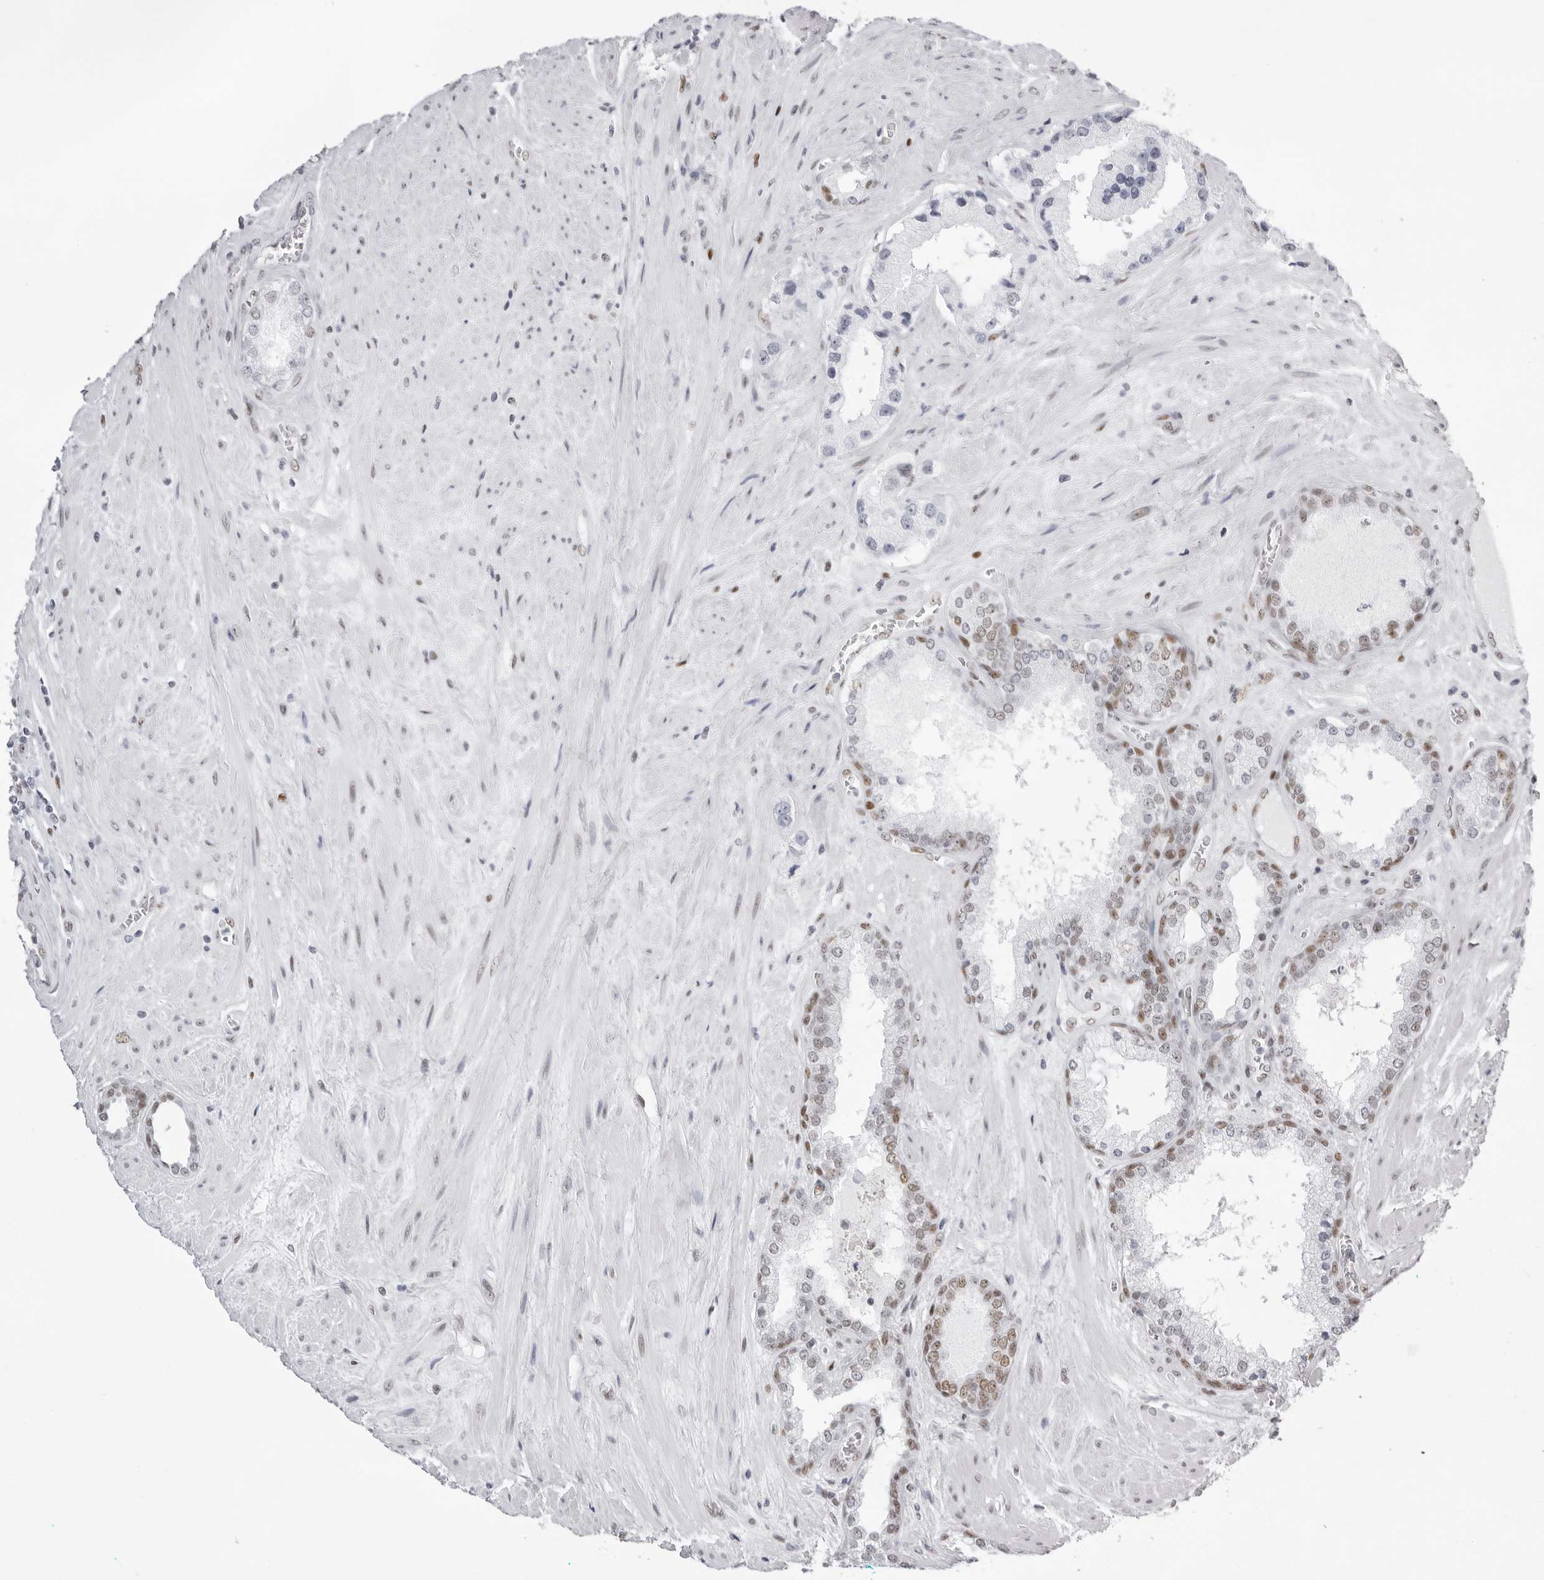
{"staining": {"intensity": "negative", "quantity": "none", "location": "none"}, "tissue": "prostate cancer", "cell_type": "Tumor cells", "image_type": "cancer", "snomed": [{"axis": "morphology", "description": "Adenocarcinoma, Low grade"}, {"axis": "topography", "description": "Prostate"}], "caption": "The immunohistochemistry photomicrograph has no significant positivity in tumor cells of prostate low-grade adenocarcinoma tissue.", "gene": "IRF2BP2", "patient": {"sex": "male", "age": 62}}